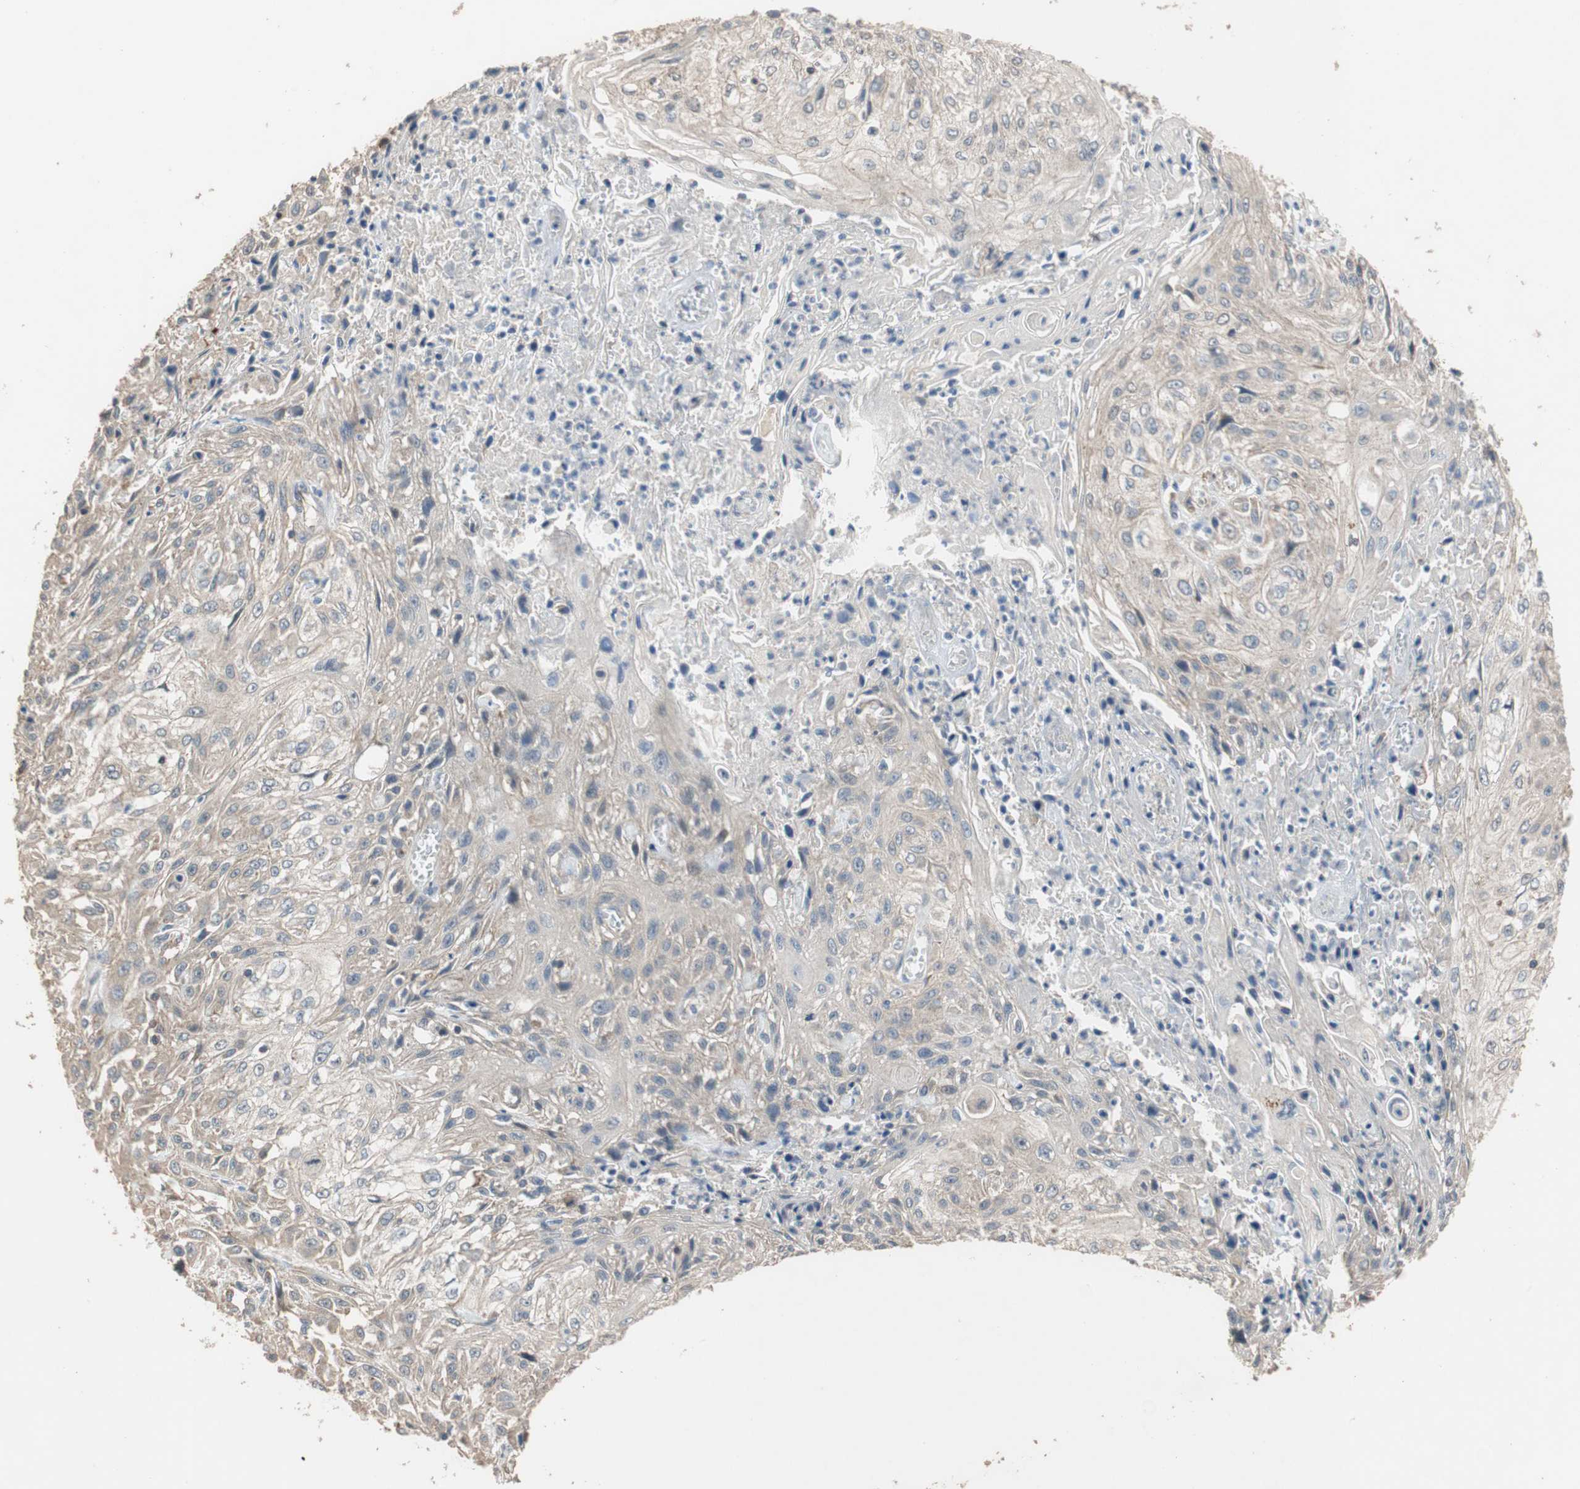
{"staining": {"intensity": "weak", "quantity": ">75%", "location": "cytoplasmic/membranous"}, "tissue": "skin cancer", "cell_type": "Tumor cells", "image_type": "cancer", "snomed": [{"axis": "morphology", "description": "Squamous cell carcinoma, NOS"}, {"axis": "morphology", "description": "Squamous cell carcinoma, metastatic, NOS"}, {"axis": "topography", "description": "Skin"}, {"axis": "topography", "description": "Lymph node"}], "caption": "Metastatic squamous cell carcinoma (skin) stained with a protein marker shows weak staining in tumor cells.", "gene": "MAP4K2", "patient": {"sex": "male", "age": 75}}